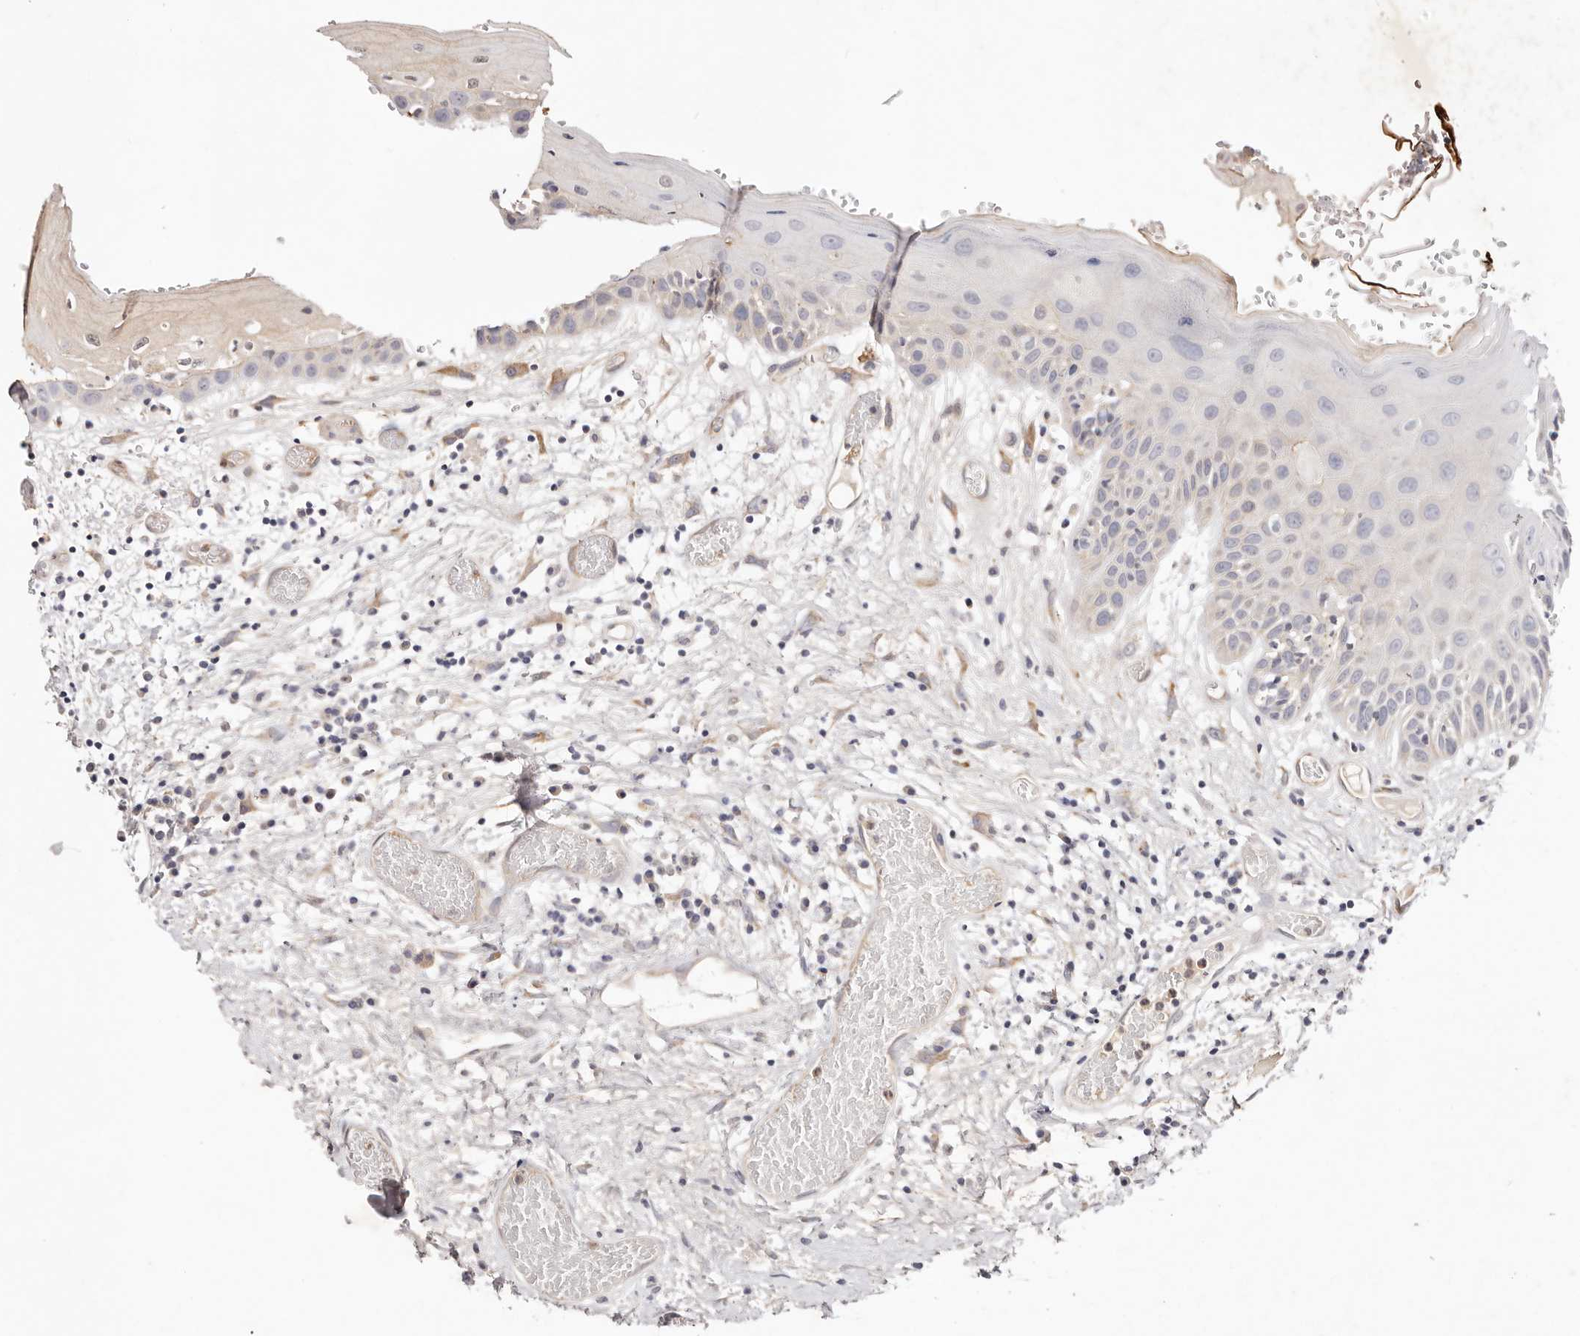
{"staining": {"intensity": "negative", "quantity": "none", "location": "none"}, "tissue": "oral mucosa", "cell_type": "Squamous epithelial cells", "image_type": "normal", "snomed": [{"axis": "morphology", "description": "Normal tissue, NOS"}, {"axis": "topography", "description": "Oral tissue"}], "caption": "Protein analysis of benign oral mucosa displays no significant staining in squamous epithelial cells.", "gene": "SLC35B2", "patient": {"sex": "female", "age": 76}}